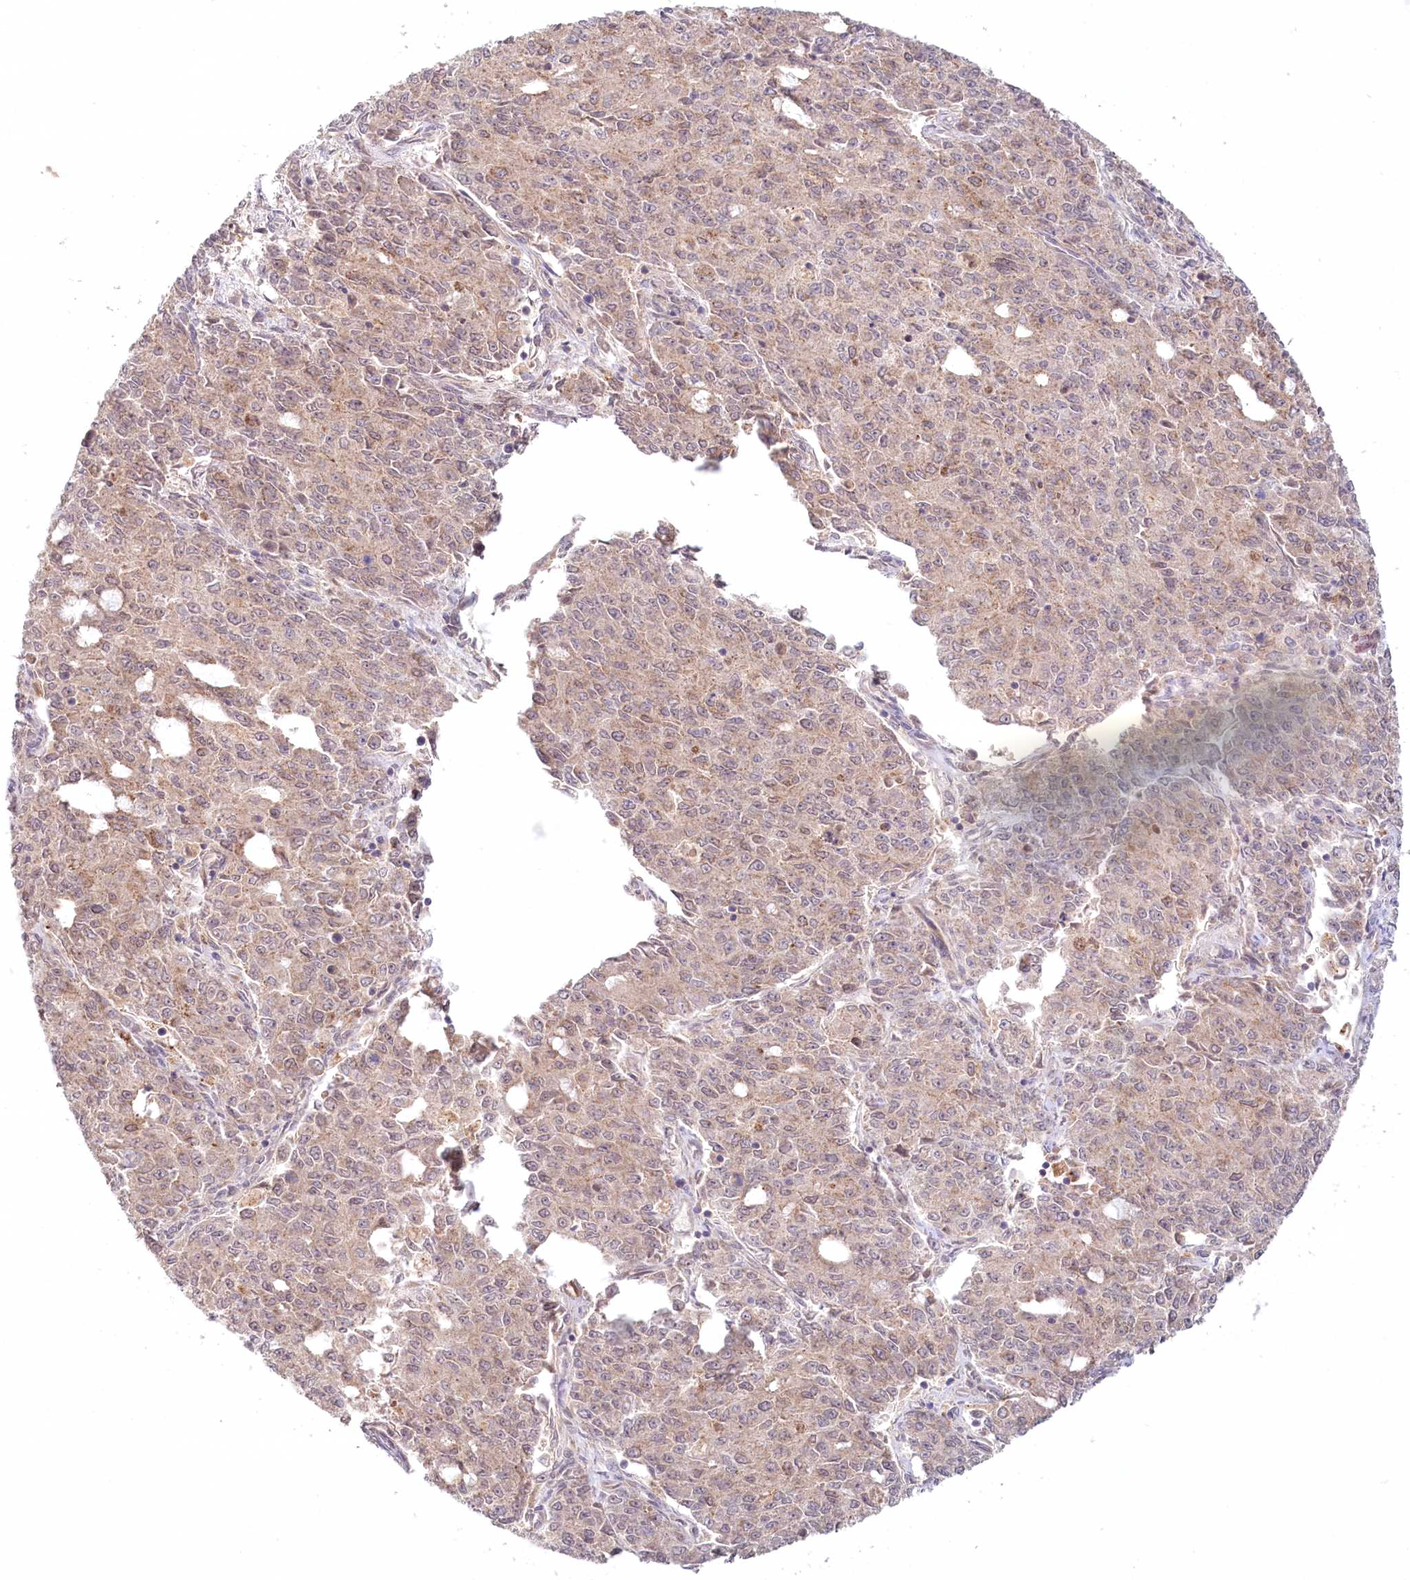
{"staining": {"intensity": "weak", "quantity": "25%-75%", "location": "cytoplasmic/membranous"}, "tissue": "endometrial cancer", "cell_type": "Tumor cells", "image_type": "cancer", "snomed": [{"axis": "morphology", "description": "Adenocarcinoma, NOS"}, {"axis": "topography", "description": "Endometrium"}], "caption": "Immunohistochemistry histopathology image of neoplastic tissue: human endometrial cancer (adenocarcinoma) stained using immunohistochemistry (IHC) shows low levels of weak protein expression localized specifically in the cytoplasmic/membranous of tumor cells, appearing as a cytoplasmic/membranous brown color.", "gene": "PSAPL1", "patient": {"sex": "female", "age": 50}}